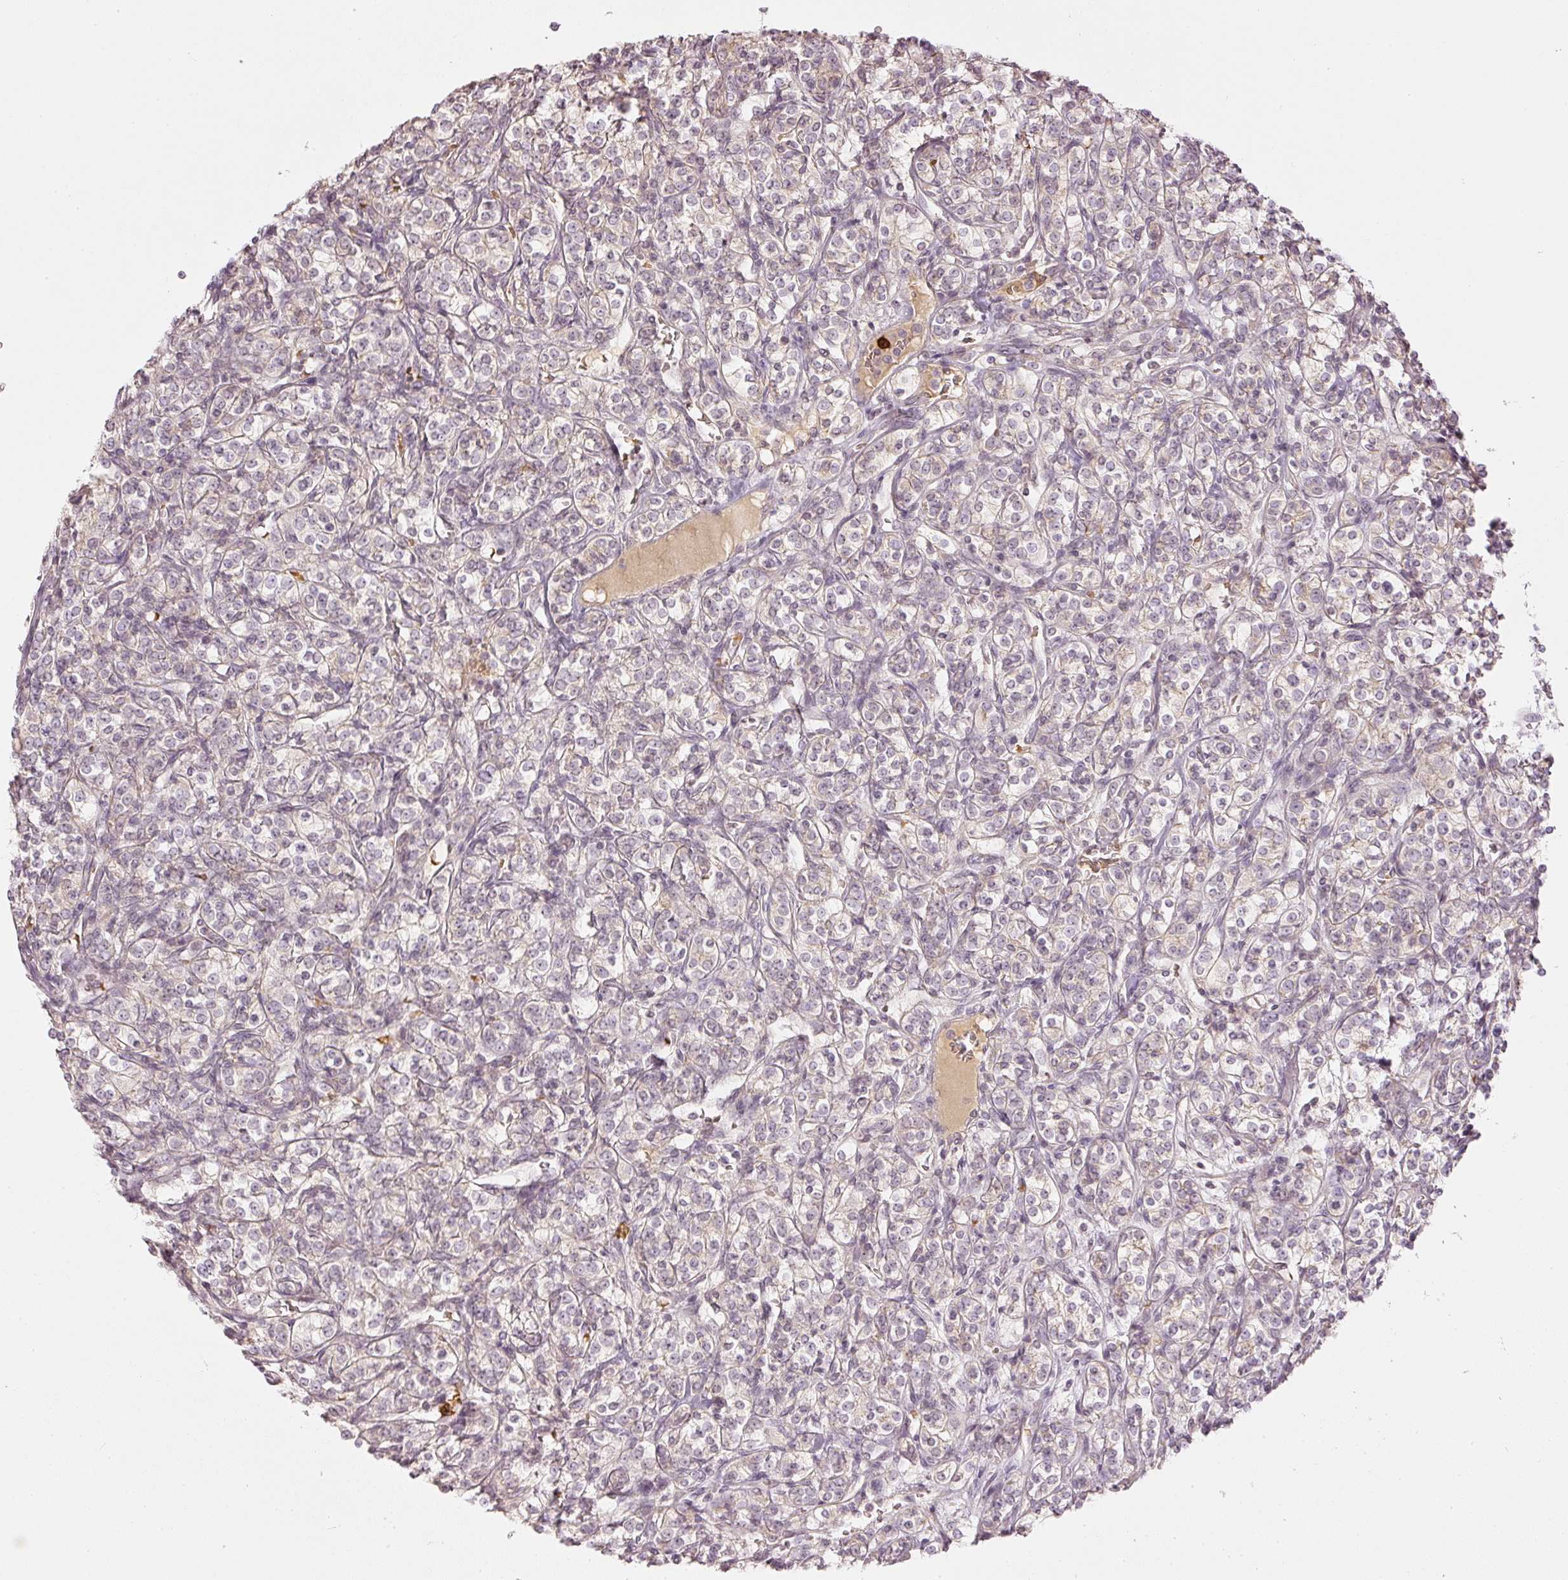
{"staining": {"intensity": "weak", "quantity": "<25%", "location": "cytoplasmic/membranous"}, "tissue": "renal cancer", "cell_type": "Tumor cells", "image_type": "cancer", "snomed": [{"axis": "morphology", "description": "Adenocarcinoma, NOS"}, {"axis": "topography", "description": "Kidney"}], "caption": "Tumor cells show no significant positivity in renal adenocarcinoma.", "gene": "GZMA", "patient": {"sex": "male", "age": 77}}